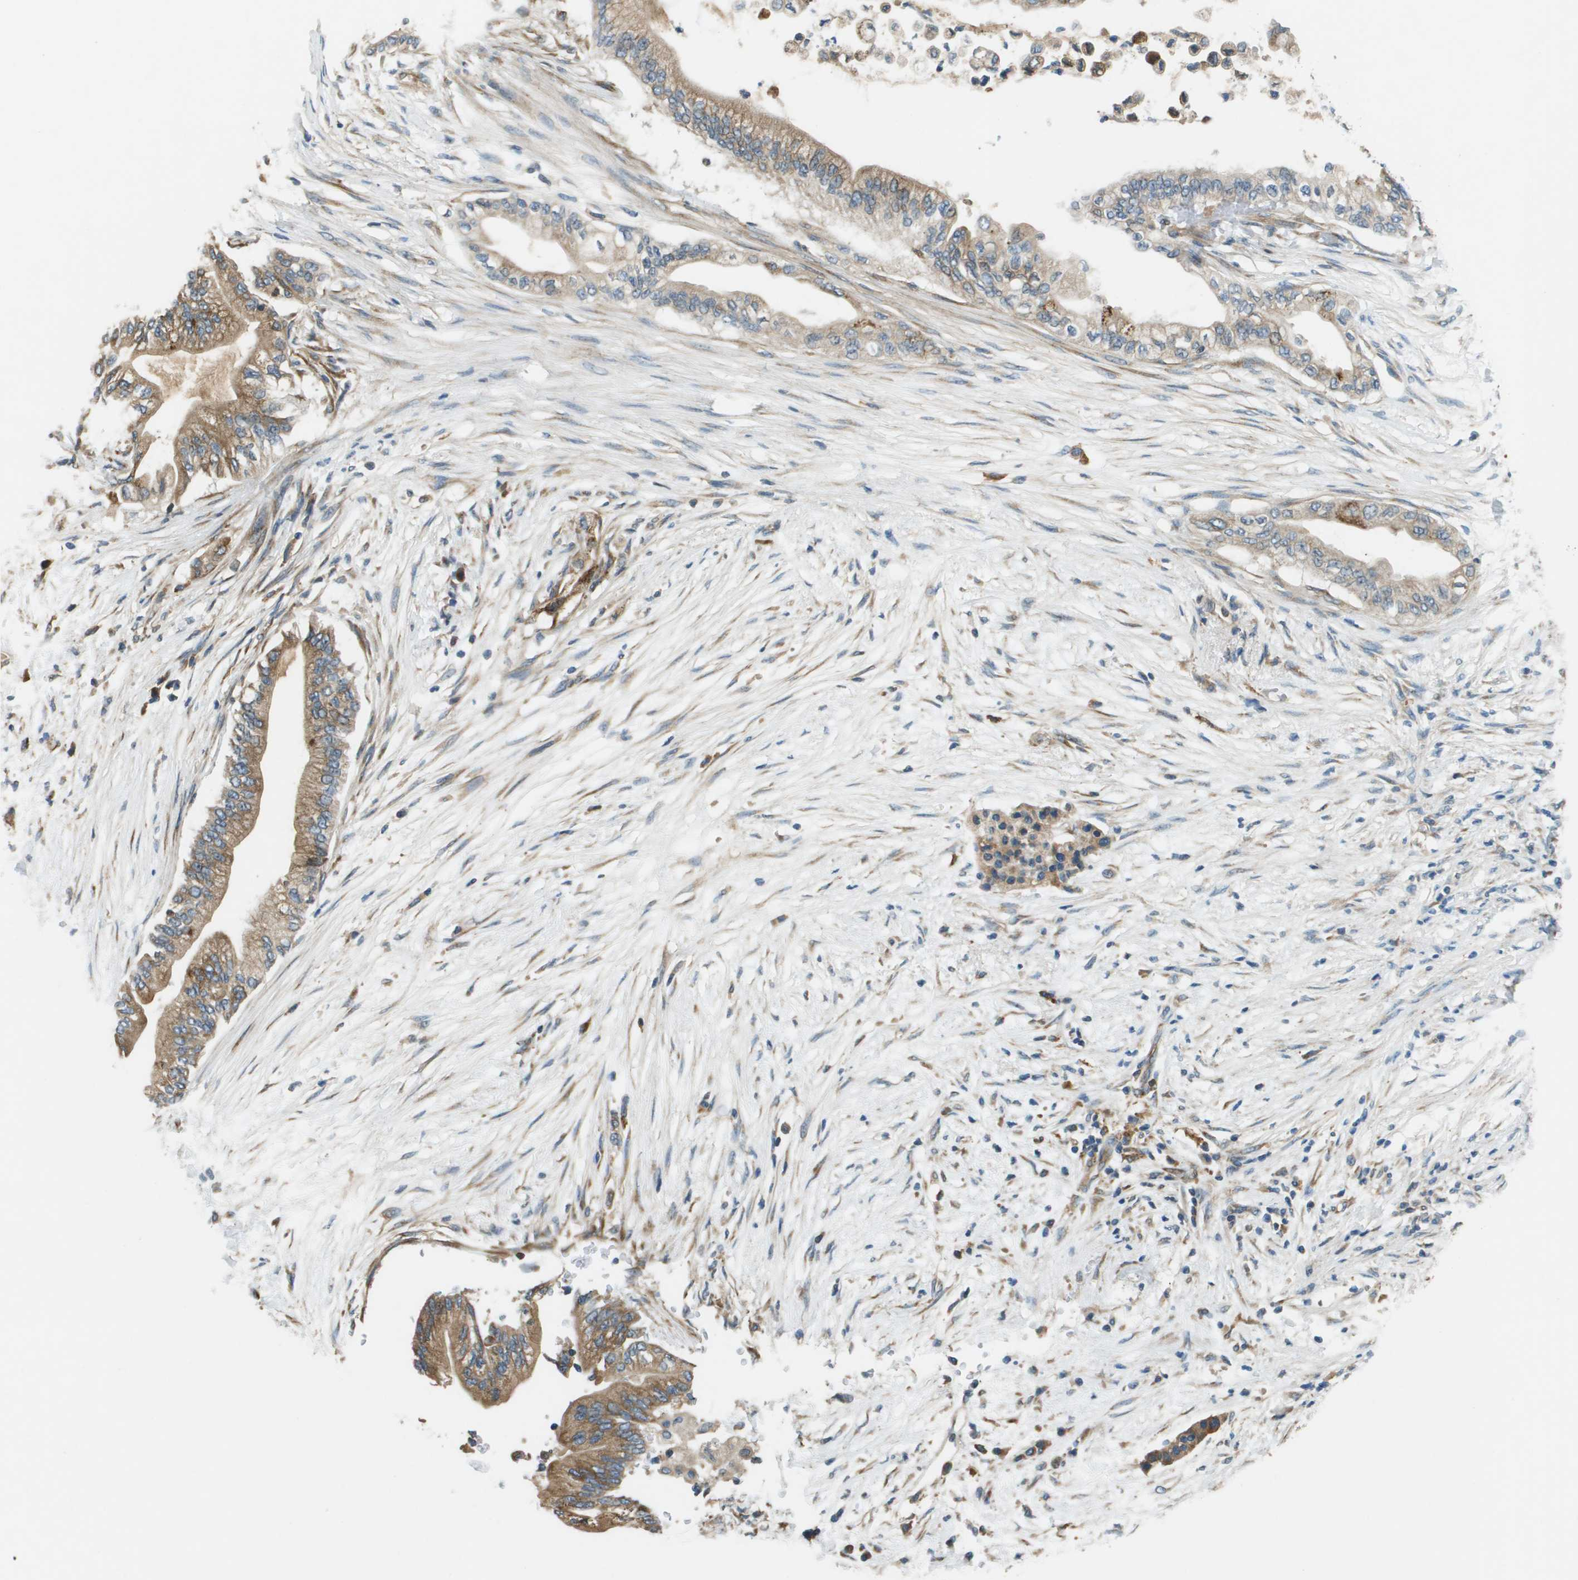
{"staining": {"intensity": "moderate", "quantity": ">75%", "location": "cytoplasmic/membranous"}, "tissue": "pancreatic cancer", "cell_type": "Tumor cells", "image_type": "cancer", "snomed": [{"axis": "morphology", "description": "Normal tissue, NOS"}, {"axis": "morphology", "description": "Adenocarcinoma, NOS"}, {"axis": "topography", "description": "Pancreas"}, {"axis": "topography", "description": "Duodenum"}], "caption": "Protein staining by immunohistochemistry reveals moderate cytoplasmic/membranous expression in approximately >75% of tumor cells in adenocarcinoma (pancreatic).", "gene": "SAMSN1", "patient": {"sex": "female", "age": 60}}